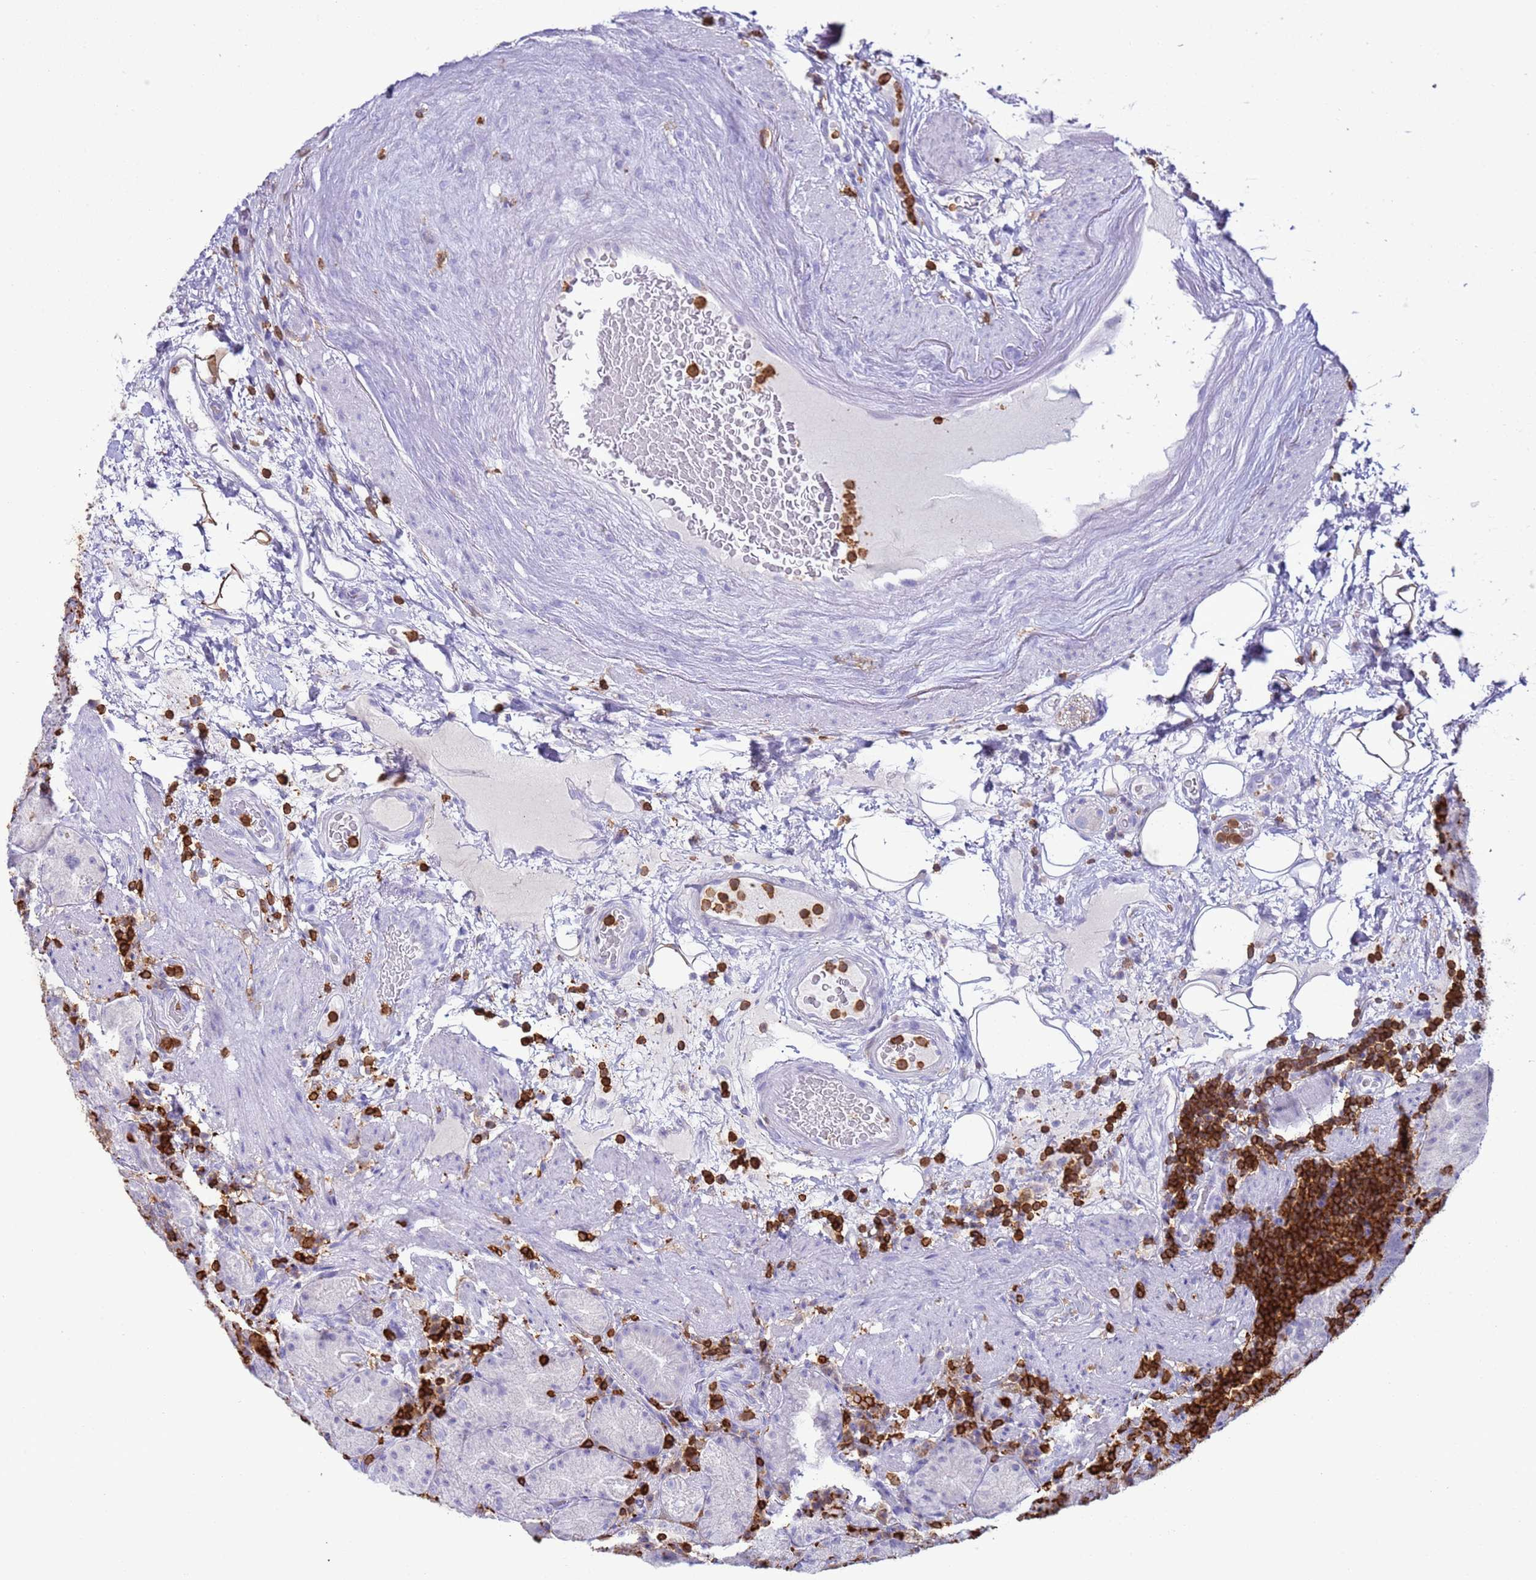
{"staining": {"intensity": "negative", "quantity": "none", "location": "none"}, "tissue": "stomach", "cell_type": "Glandular cells", "image_type": "normal", "snomed": [{"axis": "morphology", "description": "Normal tissue, NOS"}, {"axis": "morphology", "description": "Inflammation, NOS"}, {"axis": "topography", "description": "Stomach"}], "caption": "DAB (3,3'-diaminobenzidine) immunohistochemical staining of normal human stomach exhibits no significant staining in glandular cells.", "gene": "IRF5", "patient": {"sex": "male", "age": 79}}